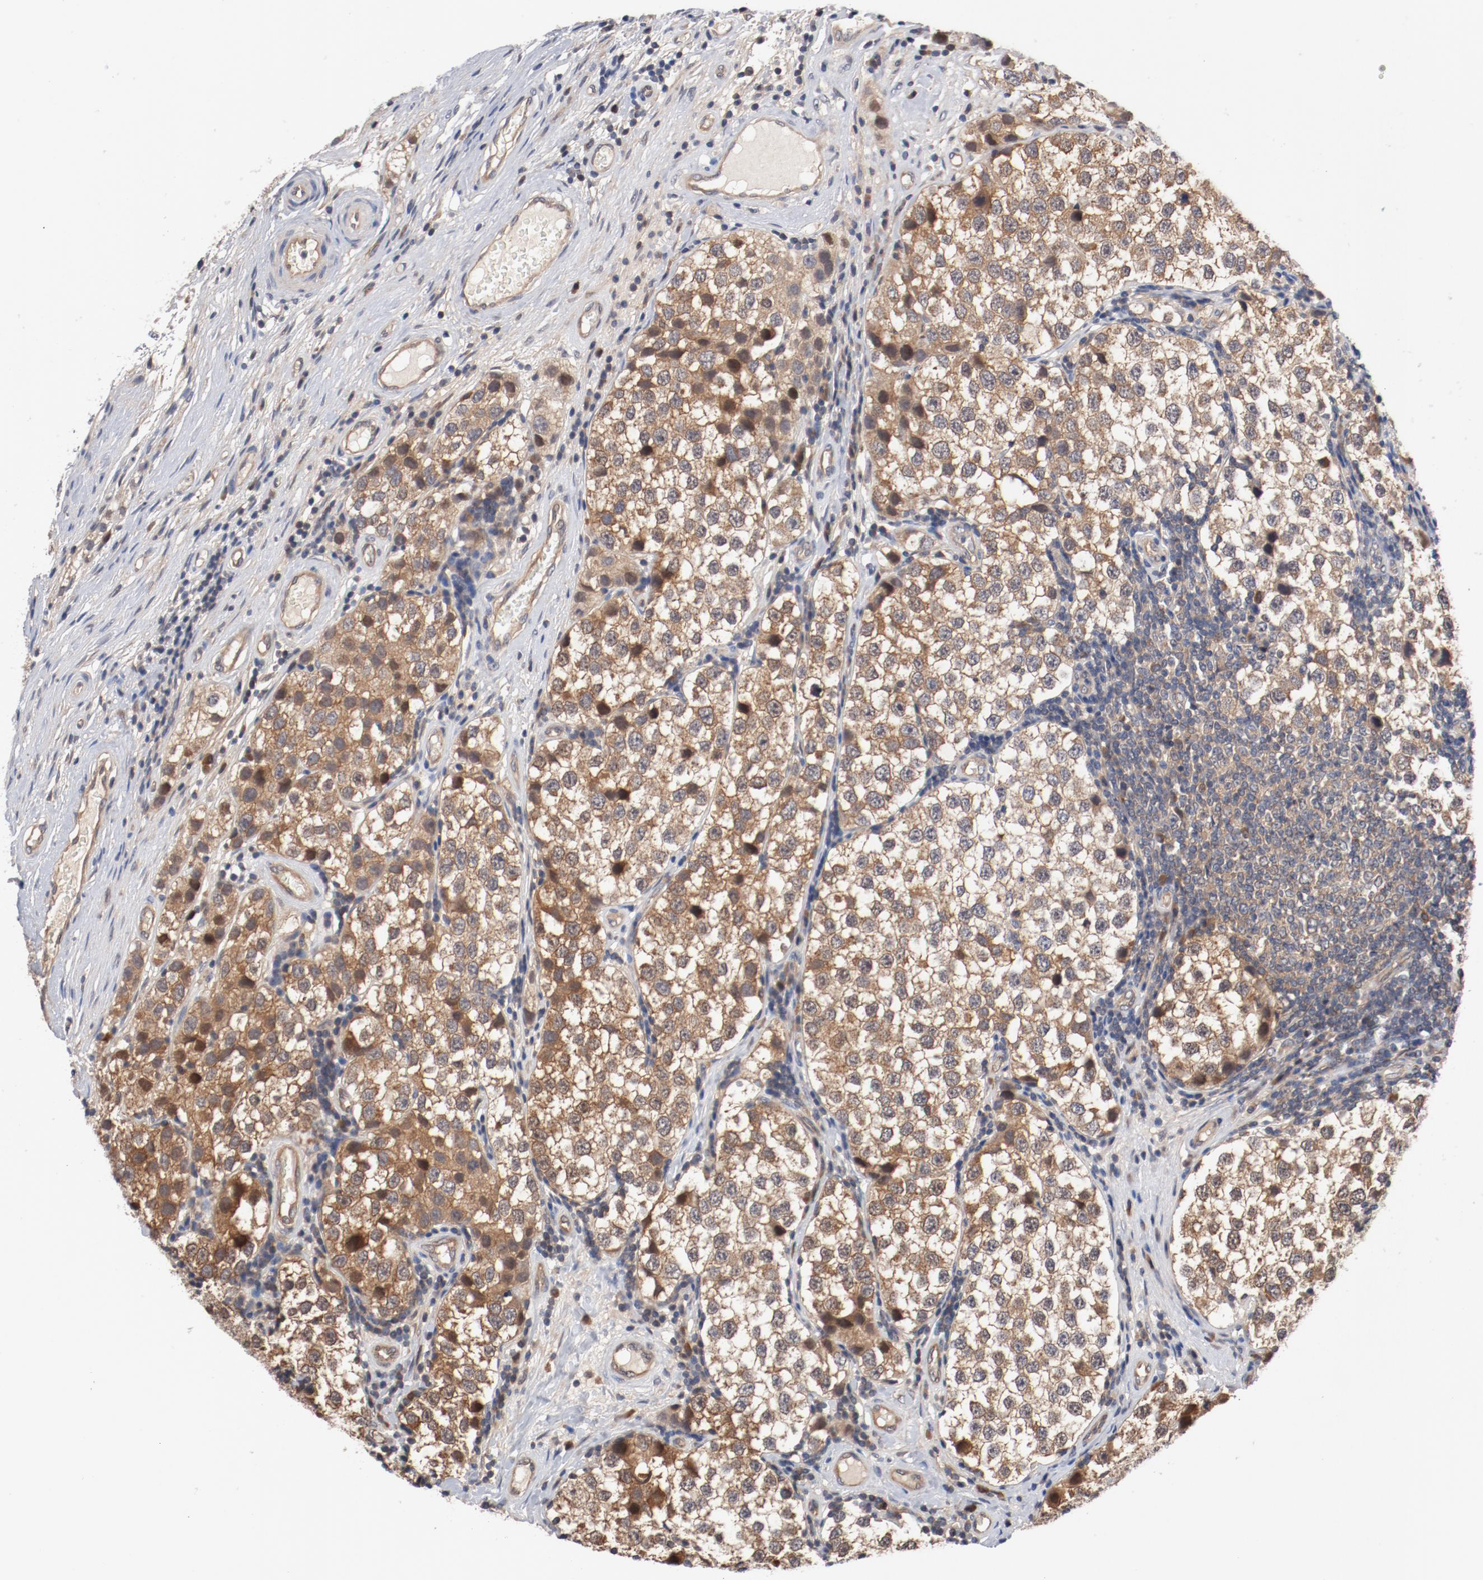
{"staining": {"intensity": "moderate", "quantity": ">75%", "location": "cytoplasmic/membranous"}, "tissue": "testis cancer", "cell_type": "Tumor cells", "image_type": "cancer", "snomed": [{"axis": "morphology", "description": "Seminoma, NOS"}, {"axis": "topography", "description": "Testis"}], "caption": "A medium amount of moderate cytoplasmic/membranous expression is appreciated in about >75% of tumor cells in seminoma (testis) tissue. (Brightfield microscopy of DAB IHC at high magnification).", "gene": "PITPNM2", "patient": {"sex": "male", "age": 39}}